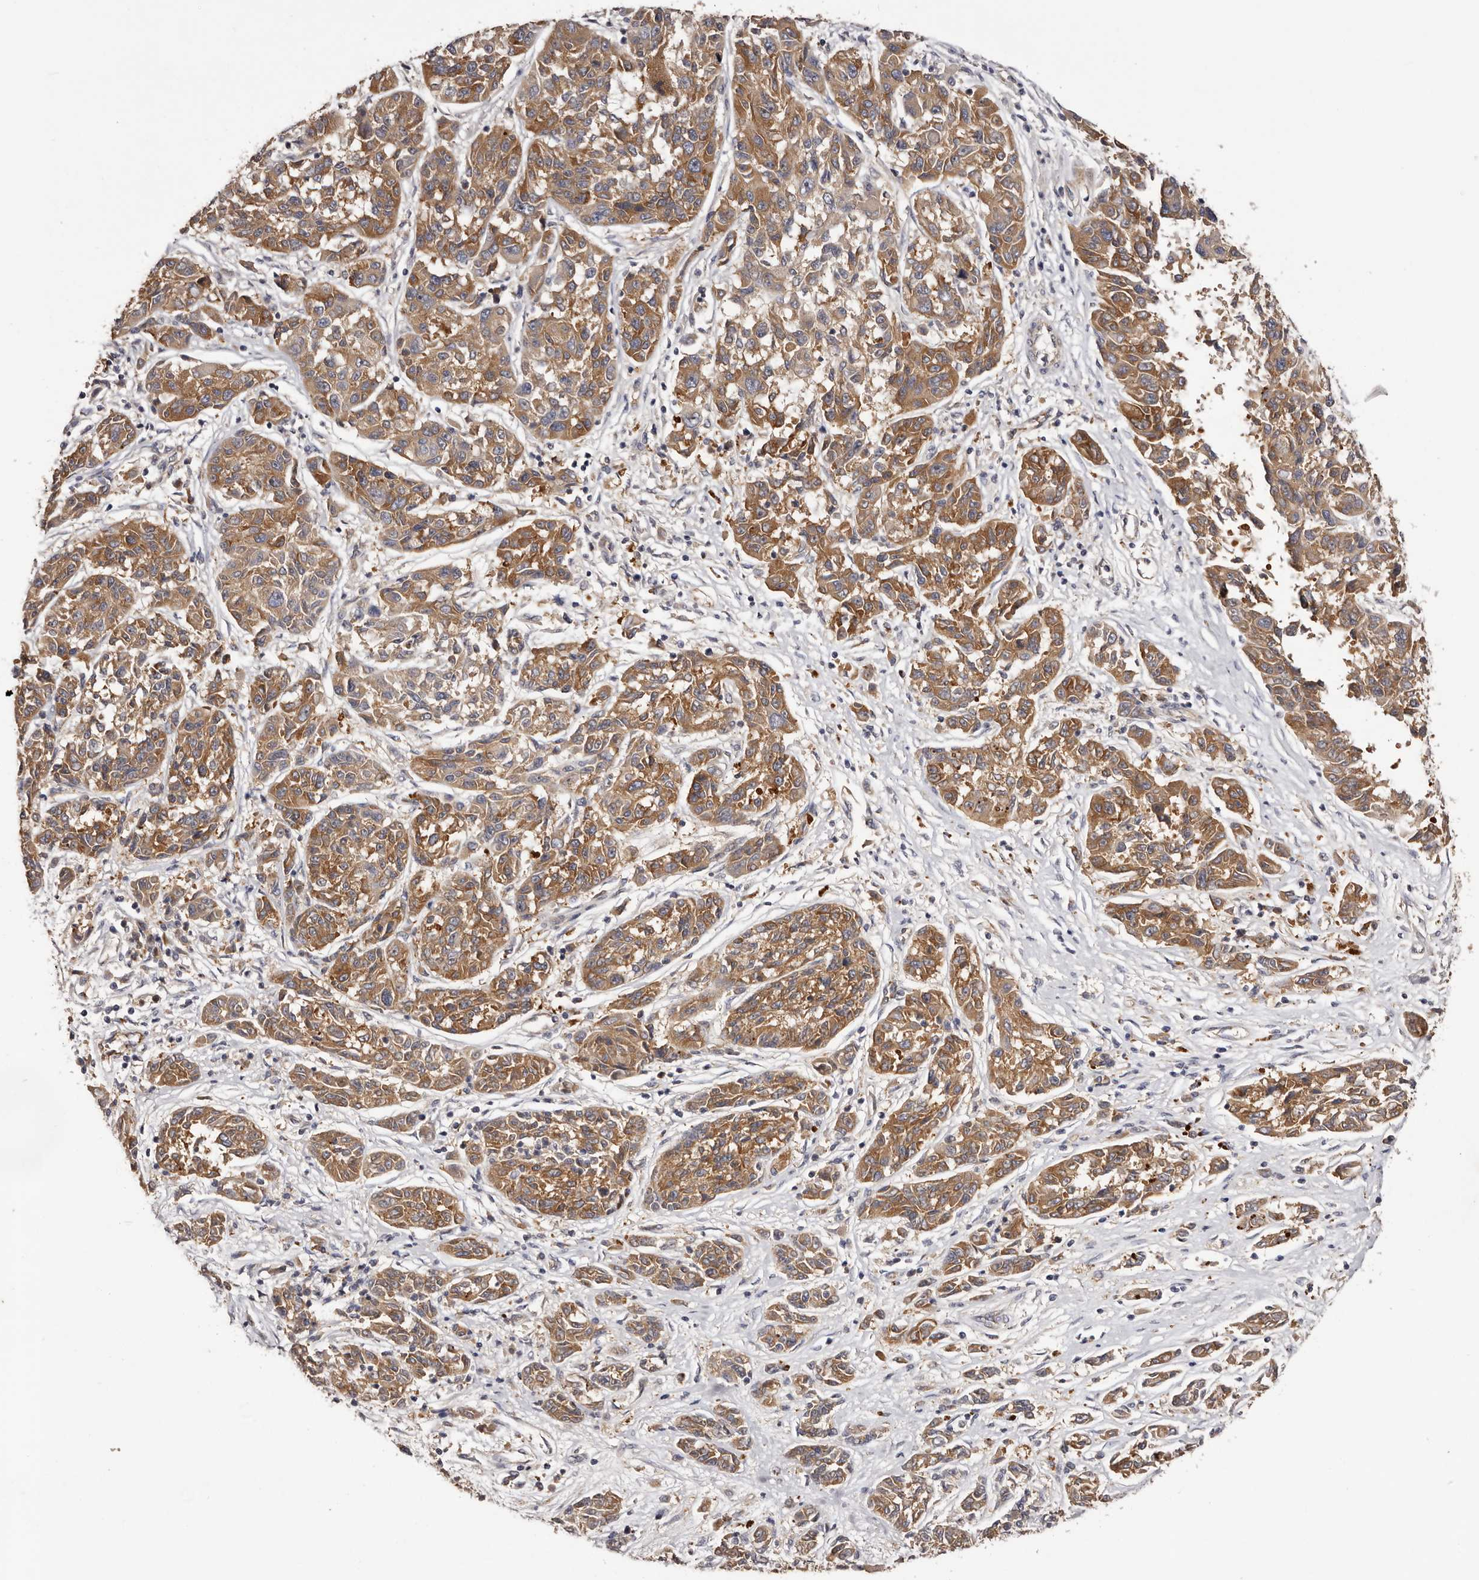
{"staining": {"intensity": "moderate", "quantity": ">75%", "location": "cytoplasmic/membranous"}, "tissue": "melanoma", "cell_type": "Tumor cells", "image_type": "cancer", "snomed": [{"axis": "morphology", "description": "Malignant melanoma, NOS"}, {"axis": "topography", "description": "Skin"}], "caption": "Immunohistochemical staining of malignant melanoma shows medium levels of moderate cytoplasmic/membranous staining in about >75% of tumor cells.", "gene": "LTV1", "patient": {"sex": "male", "age": 53}}